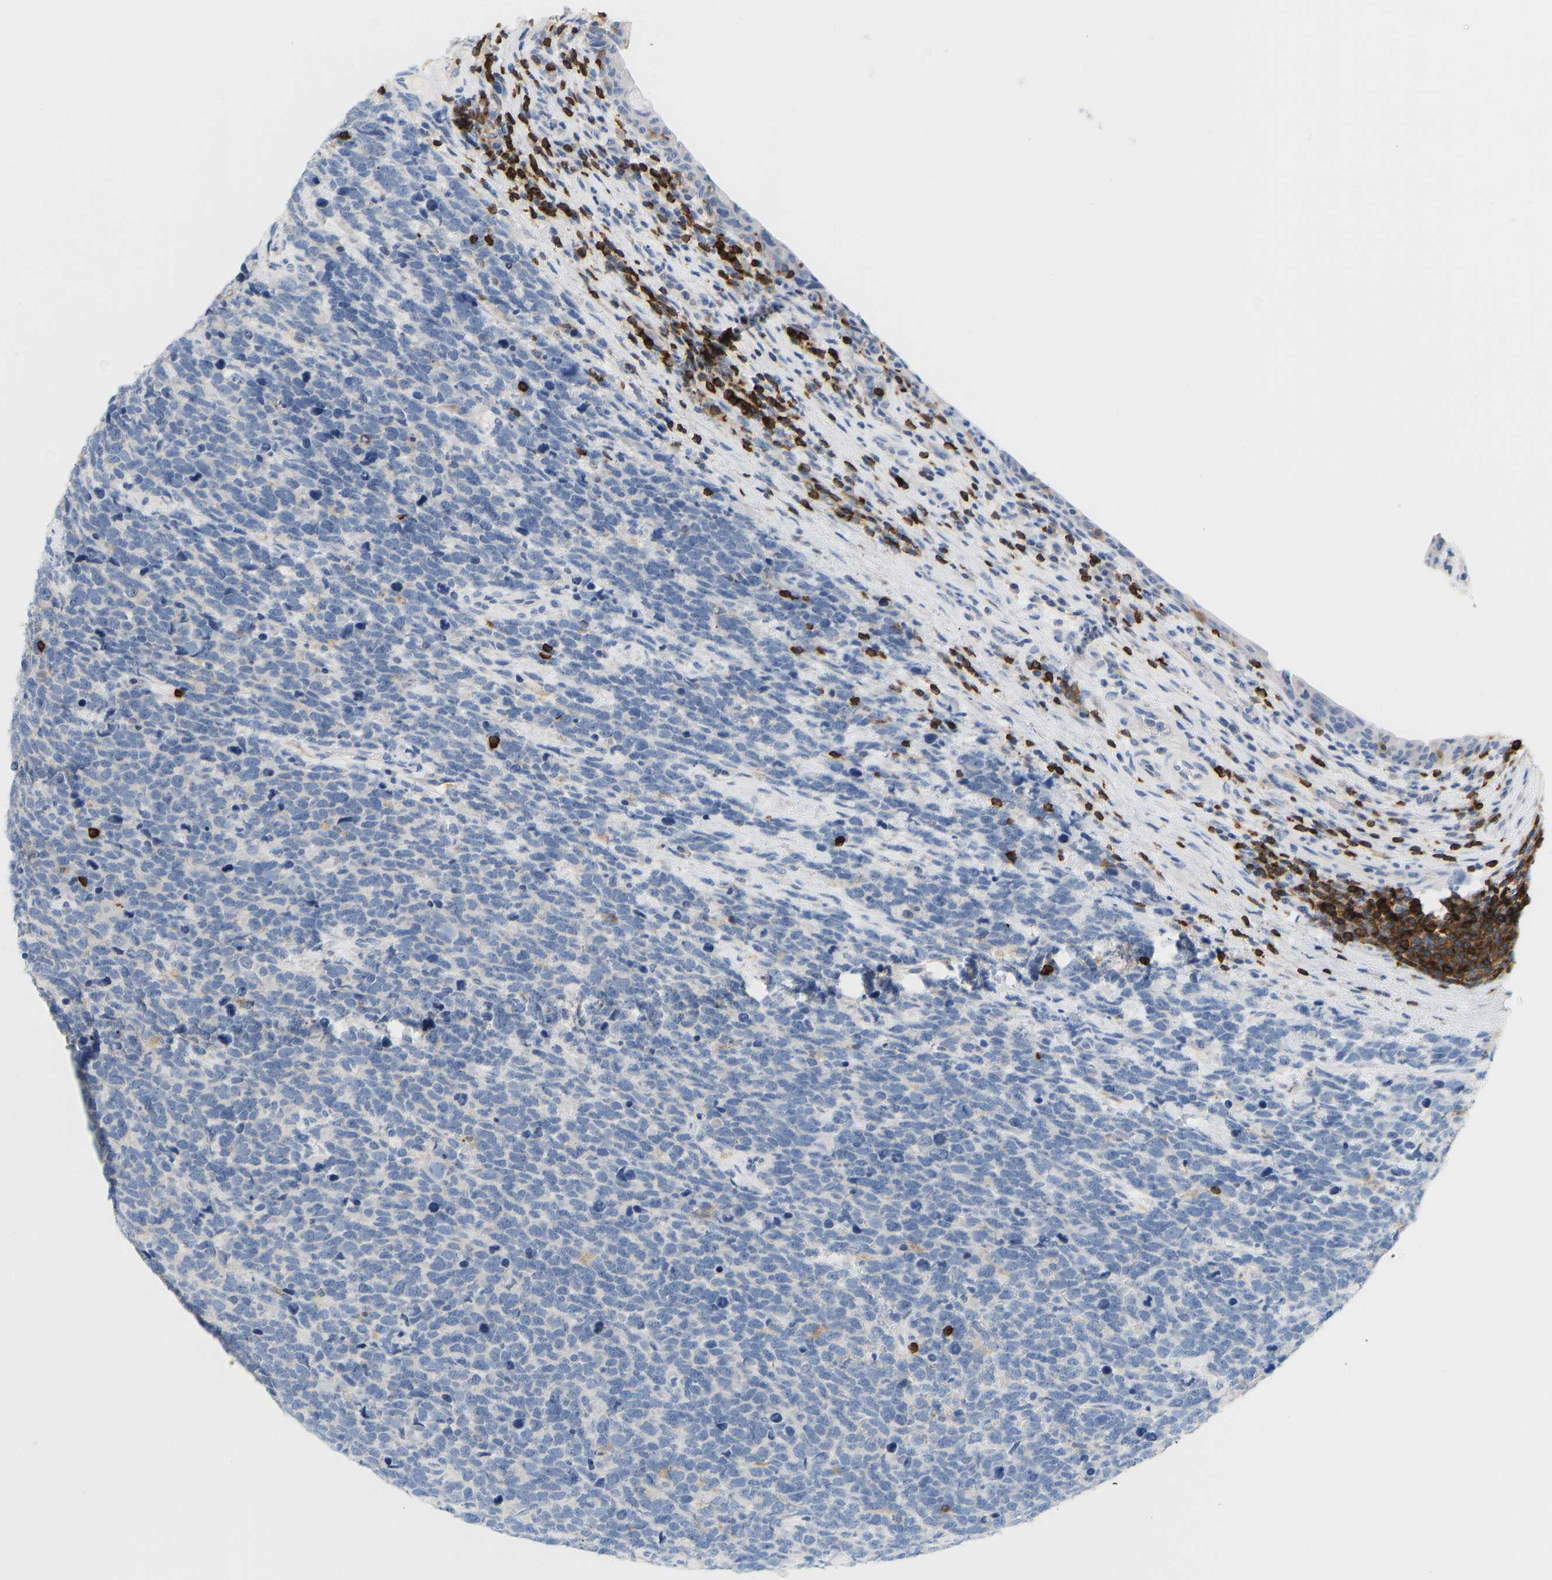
{"staining": {"intensity": "negative", "quantity": "none", "location": "none"}, "tissue": "urothelial cancer", "cell_type": "Tumor cells", "image_type": "cancer", "snomed": [{"axis": "morphology", "description": "Urothelial carcinoma, High grade"}, {"axis": "topography", "description": "Urinary bladder"}], "caption": "Histopathology image shows no protein positivity in tumor cells of urothelial cancer tissue.", "gene": "EVL", "patient": {"sex": "female", "age": 82}}